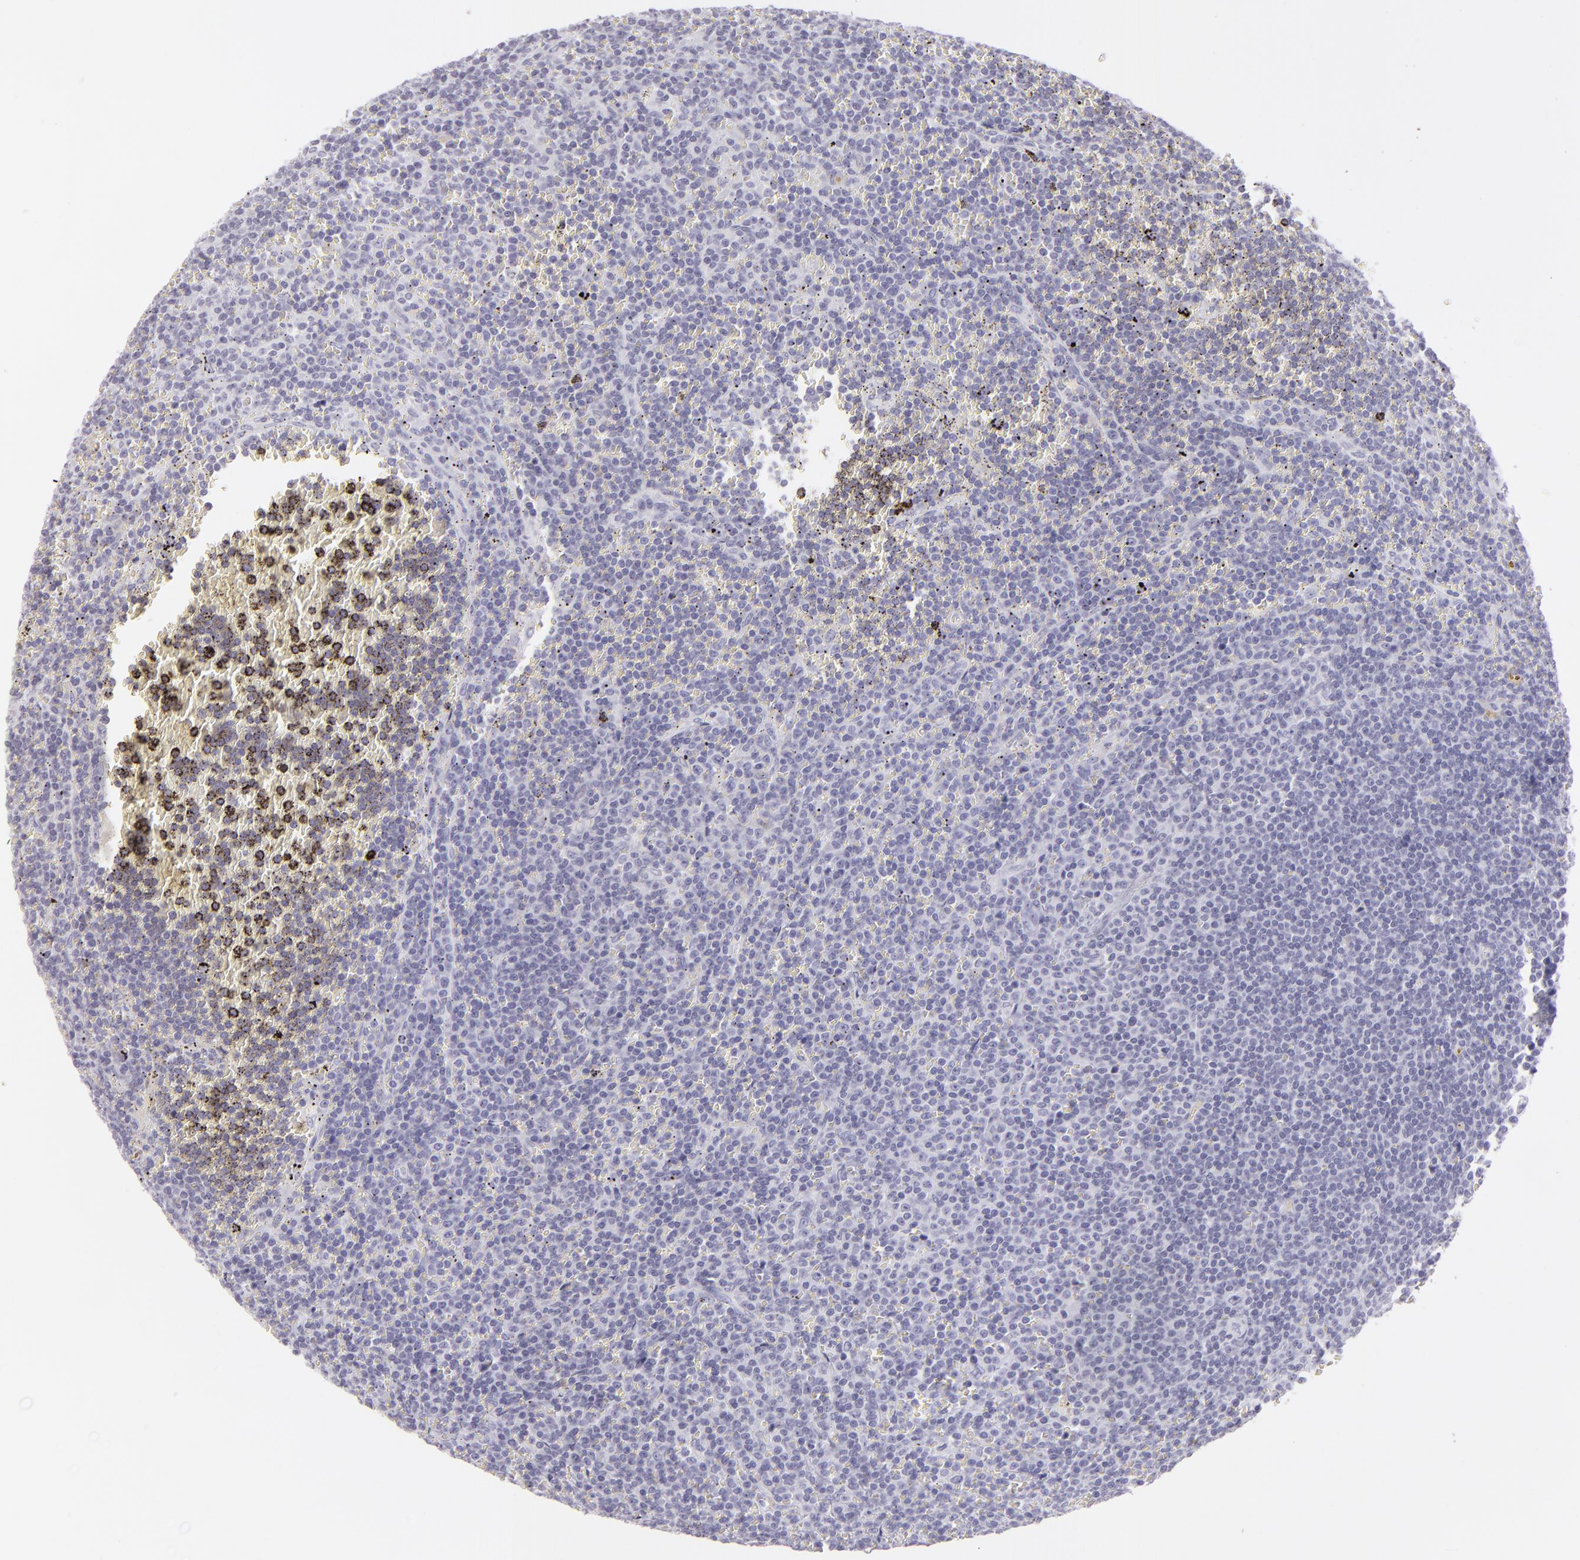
{"staining": {"intensity": "moderate", "quantity": "<25%", "location": "cytoplasmic/membranous"}, "tissue": "lymphoma", "cell_type": "Tumor cells", "image_type": "cancer", "snomed": [{"axis": "morphology", "description": "Malignant lymphoma, non-Hodgkin's type, Low grade"}, {"axis": "topography", "description": "Spleen"}], "caption": "The histopathology image shows immunohistochemical staining of malignant lymphoma, non-Hodgkin's type (low-grade). There is moderate cytoplasmic/membranous expression is identified in about <25% of tumor cells.", "gene": "FLG", "patient": {"sex": "male", "age": 80}}